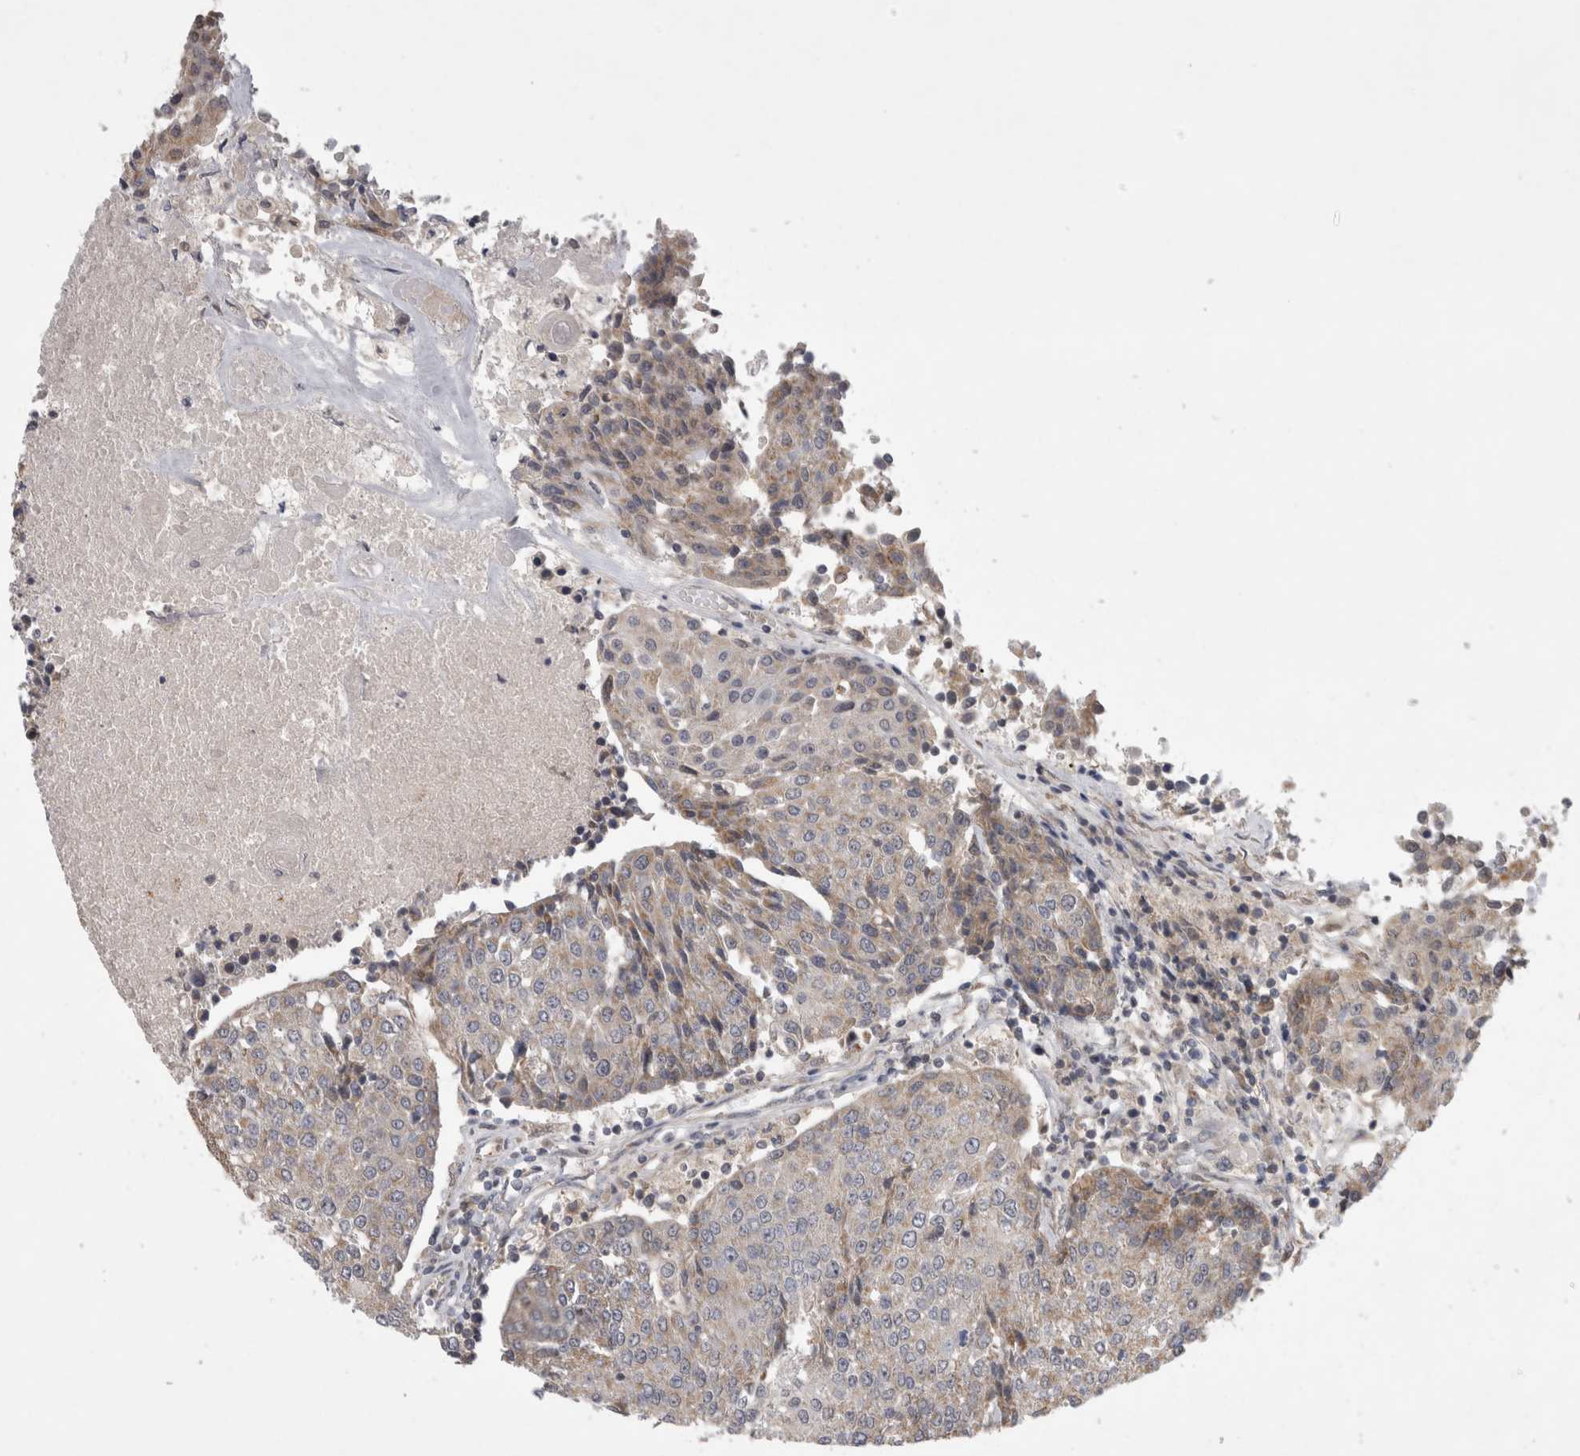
{"staining": {"intensity": "weak", "quantity": "<25%", "location": "cytoplasmic/membranous"}, "tissue": "urothelial cancer", "cell_type": "Tumor cells", "image_type": "cancer", "snomed": [{"axis": "morphology", "description": "Urothelial carcinoma, High grade"}, {"axis": "topography", "description": "Urinary bladder"}], "caption": "Immunohistochemistry of urothelial cancer reveals no positivity in tumor cells.", "gene": "KCNIP1", "patient": {"sex": "female", "age": 85}}